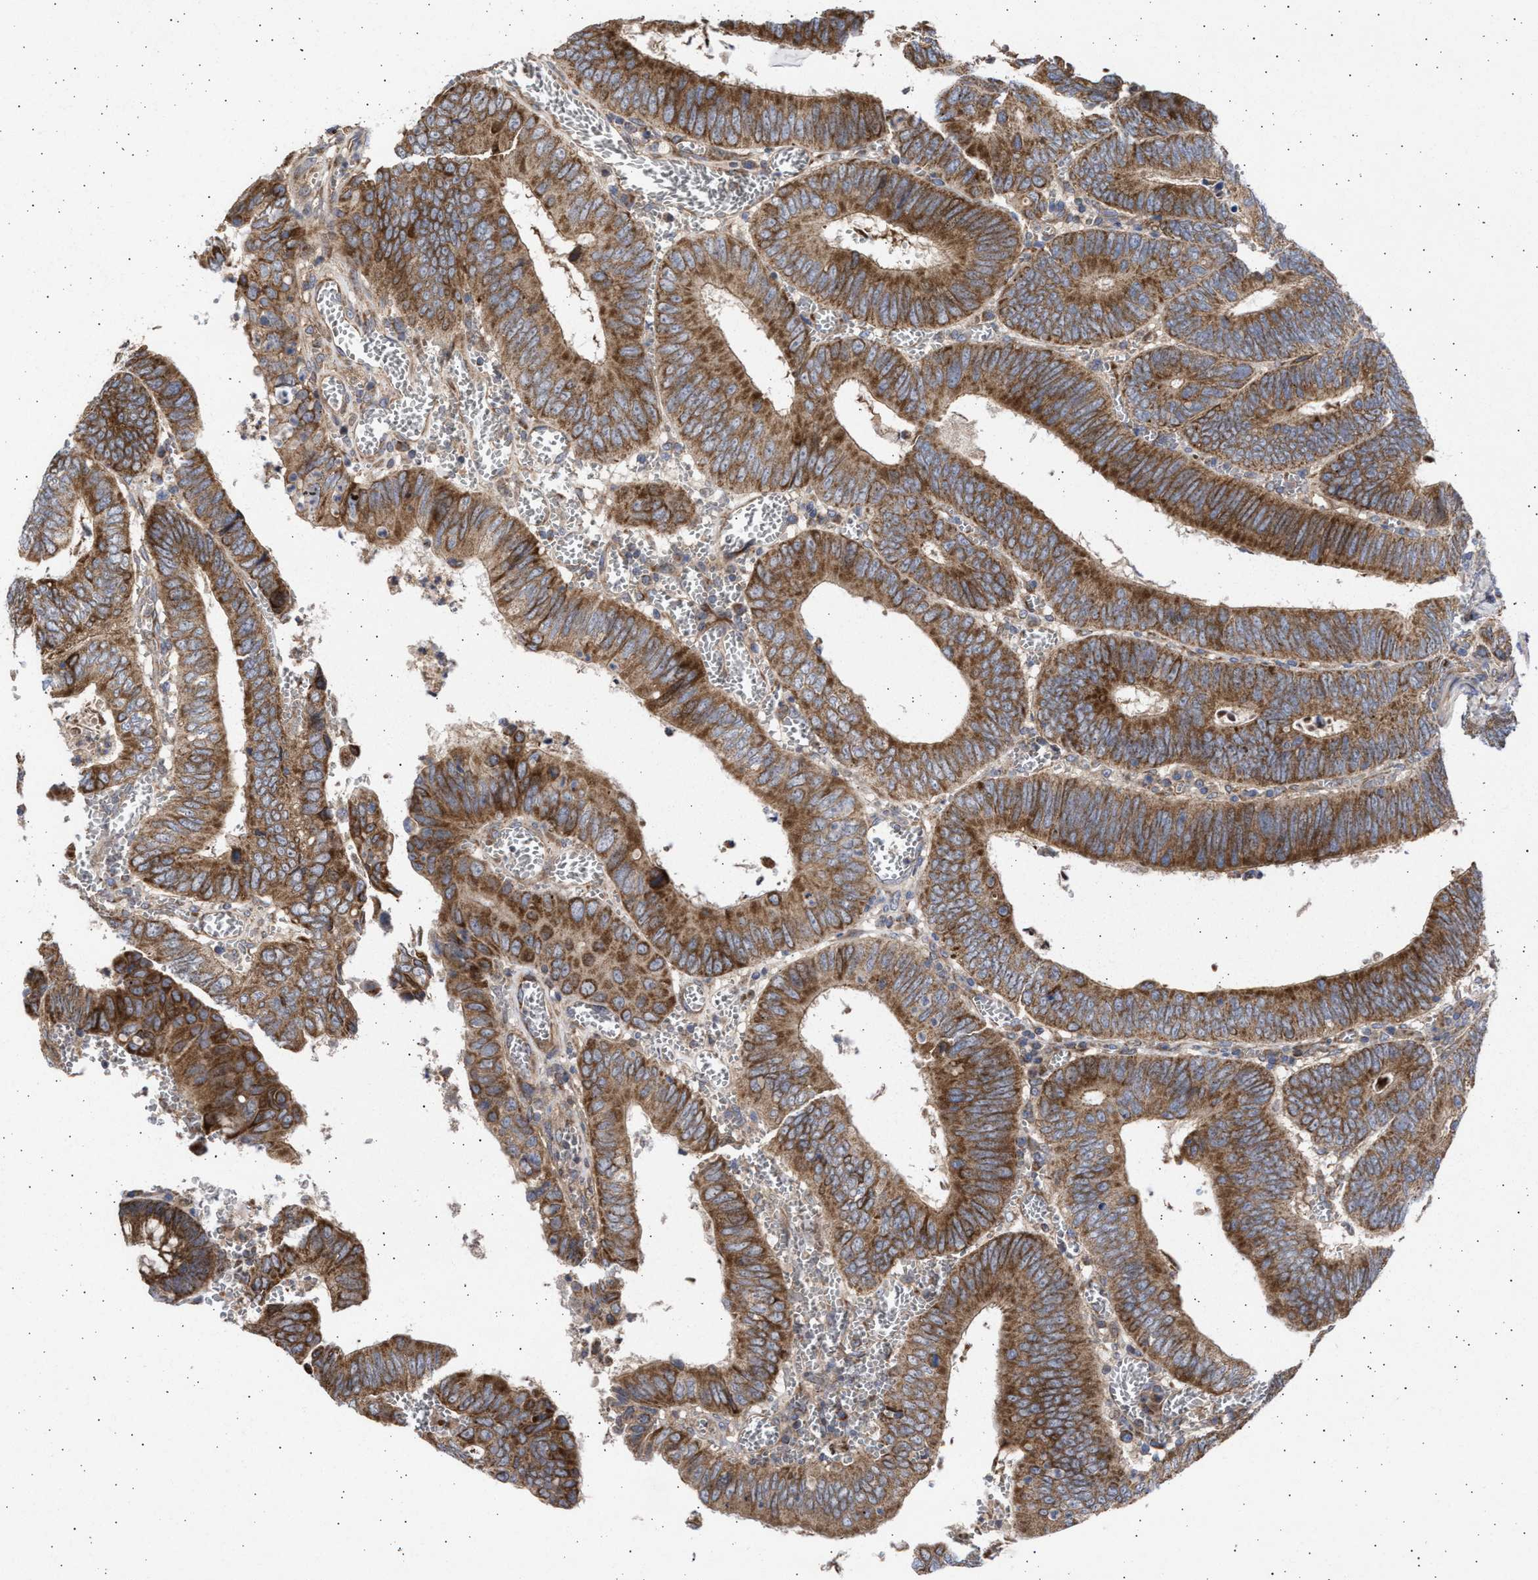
{"staining": {"intensity": "strong", "quantity": ">75%", "location": "cytoplasmic/membranous"}, "tissue": "colorectal cancer", "cell_type": "Tumor cells", "image_type": "cancer", "snomed": [{"axis": "morphology", "description": "Inflammation, NOS"}, {"axis": "morphology", "description": "Adenocarcinoma, NOS"}, {"axis": "topography", "description": "Colon"}], "caption": "Approximately >75% of tumor cells in human colorectal adenocarcinoma show strong cytoplasmic/membranous protein staining as visualized by brown immunohistochemical staining.", "gene": "TTC19", "patient": {"sex": "male", "age": 72}}